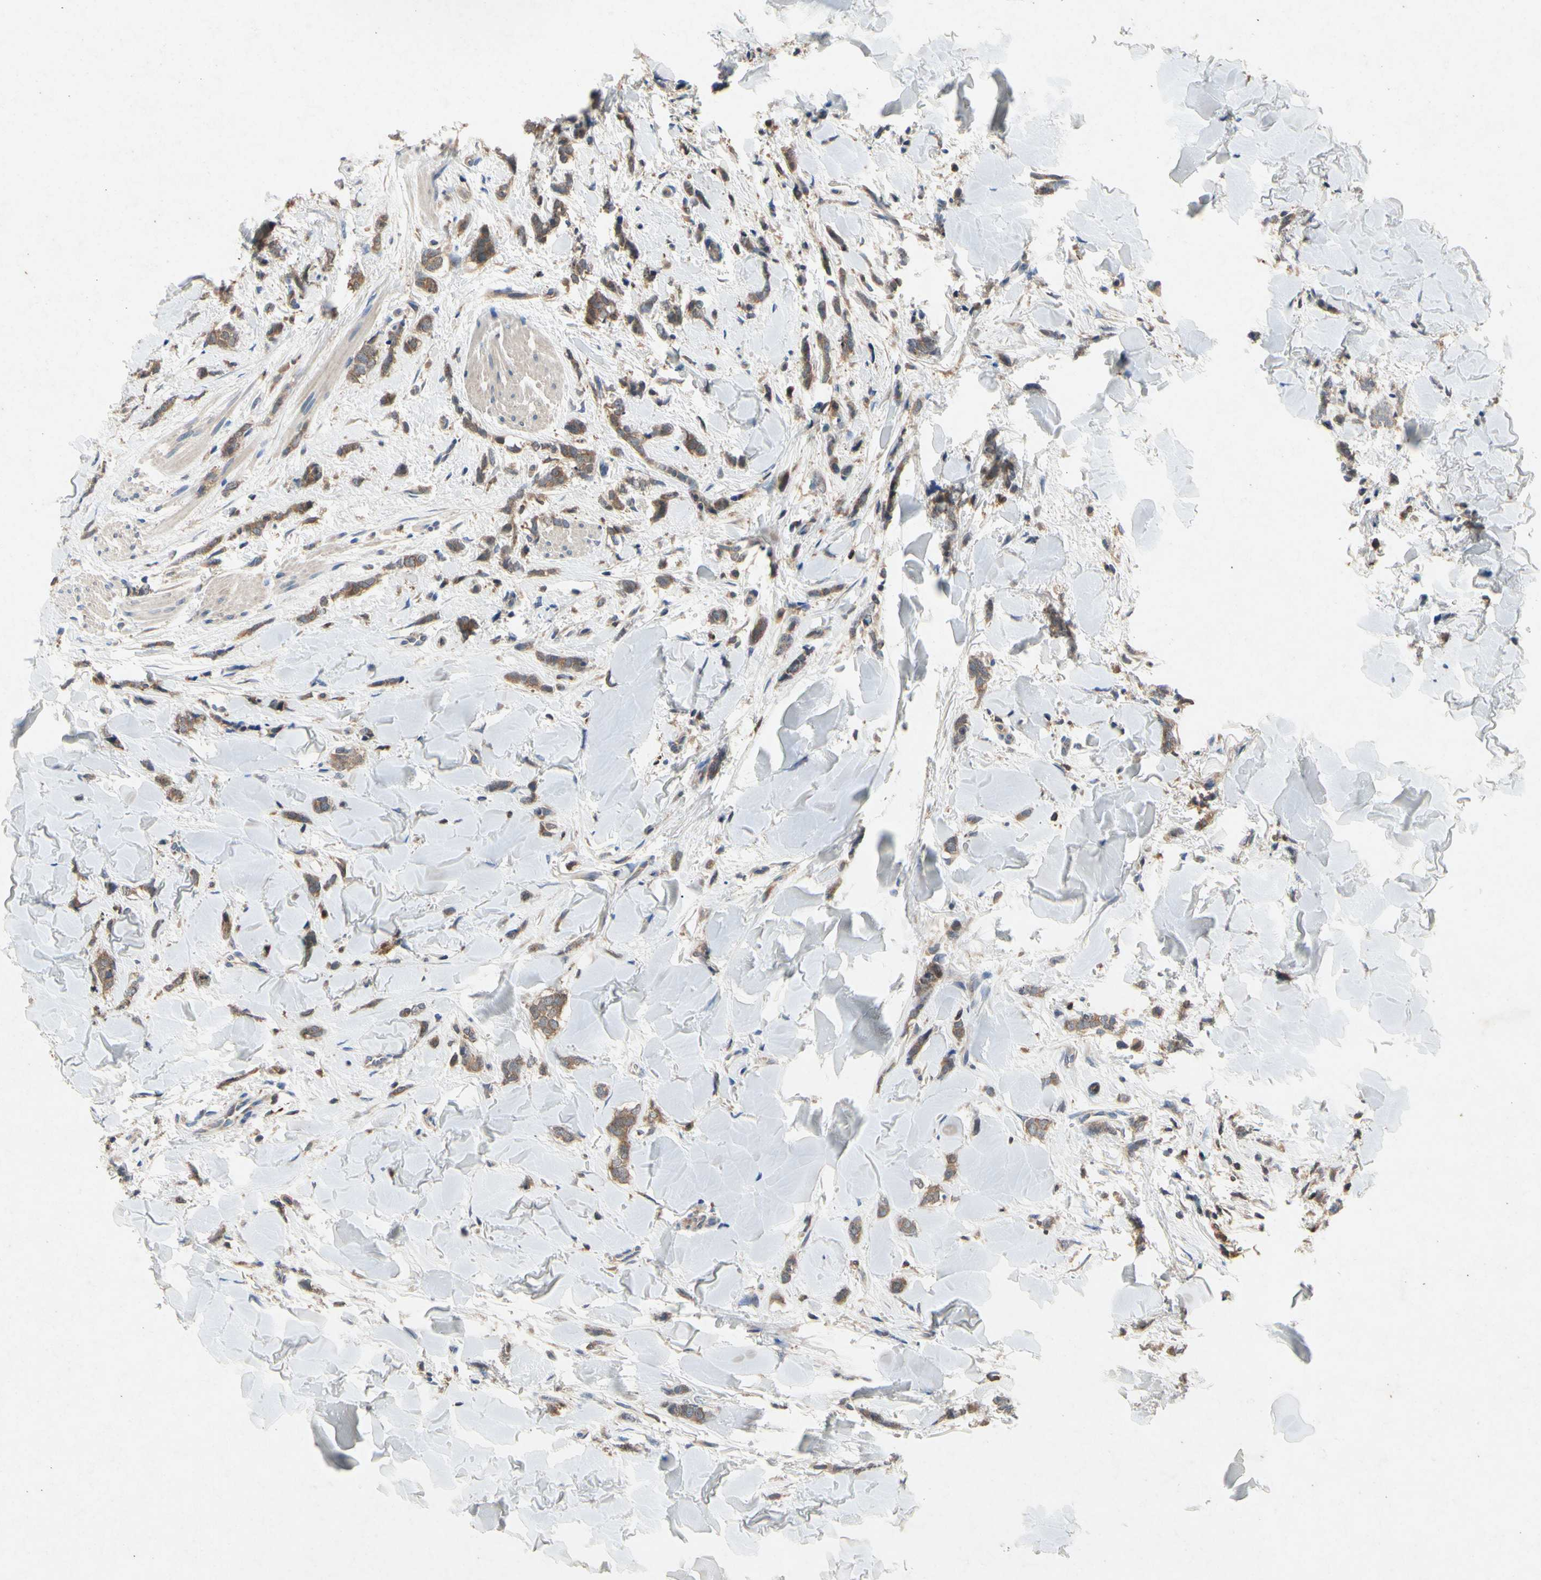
{"staining": {"intensity": "moderate", "quantity": ">75%", "location": "cytoplasmic/membranous"}, "tissue": "breast cancer", "cell_type": "Tumor cells", "image_type": "cancer", "snomed": [{"axis": "morphology", "description": "Lobular carcinoma"}, {"axis": "topography", "description": "Skin"}, {"axis": "topography", "description": "Breast"}], "caption": "This is a histology image of IHC staining of breast lobular carcinoma, which shows moderate expression in the cytoplasmic/membranous of tumor cells.", "gene": "RPS6KA1", "patient": {"sex": "female", "age": 46}}